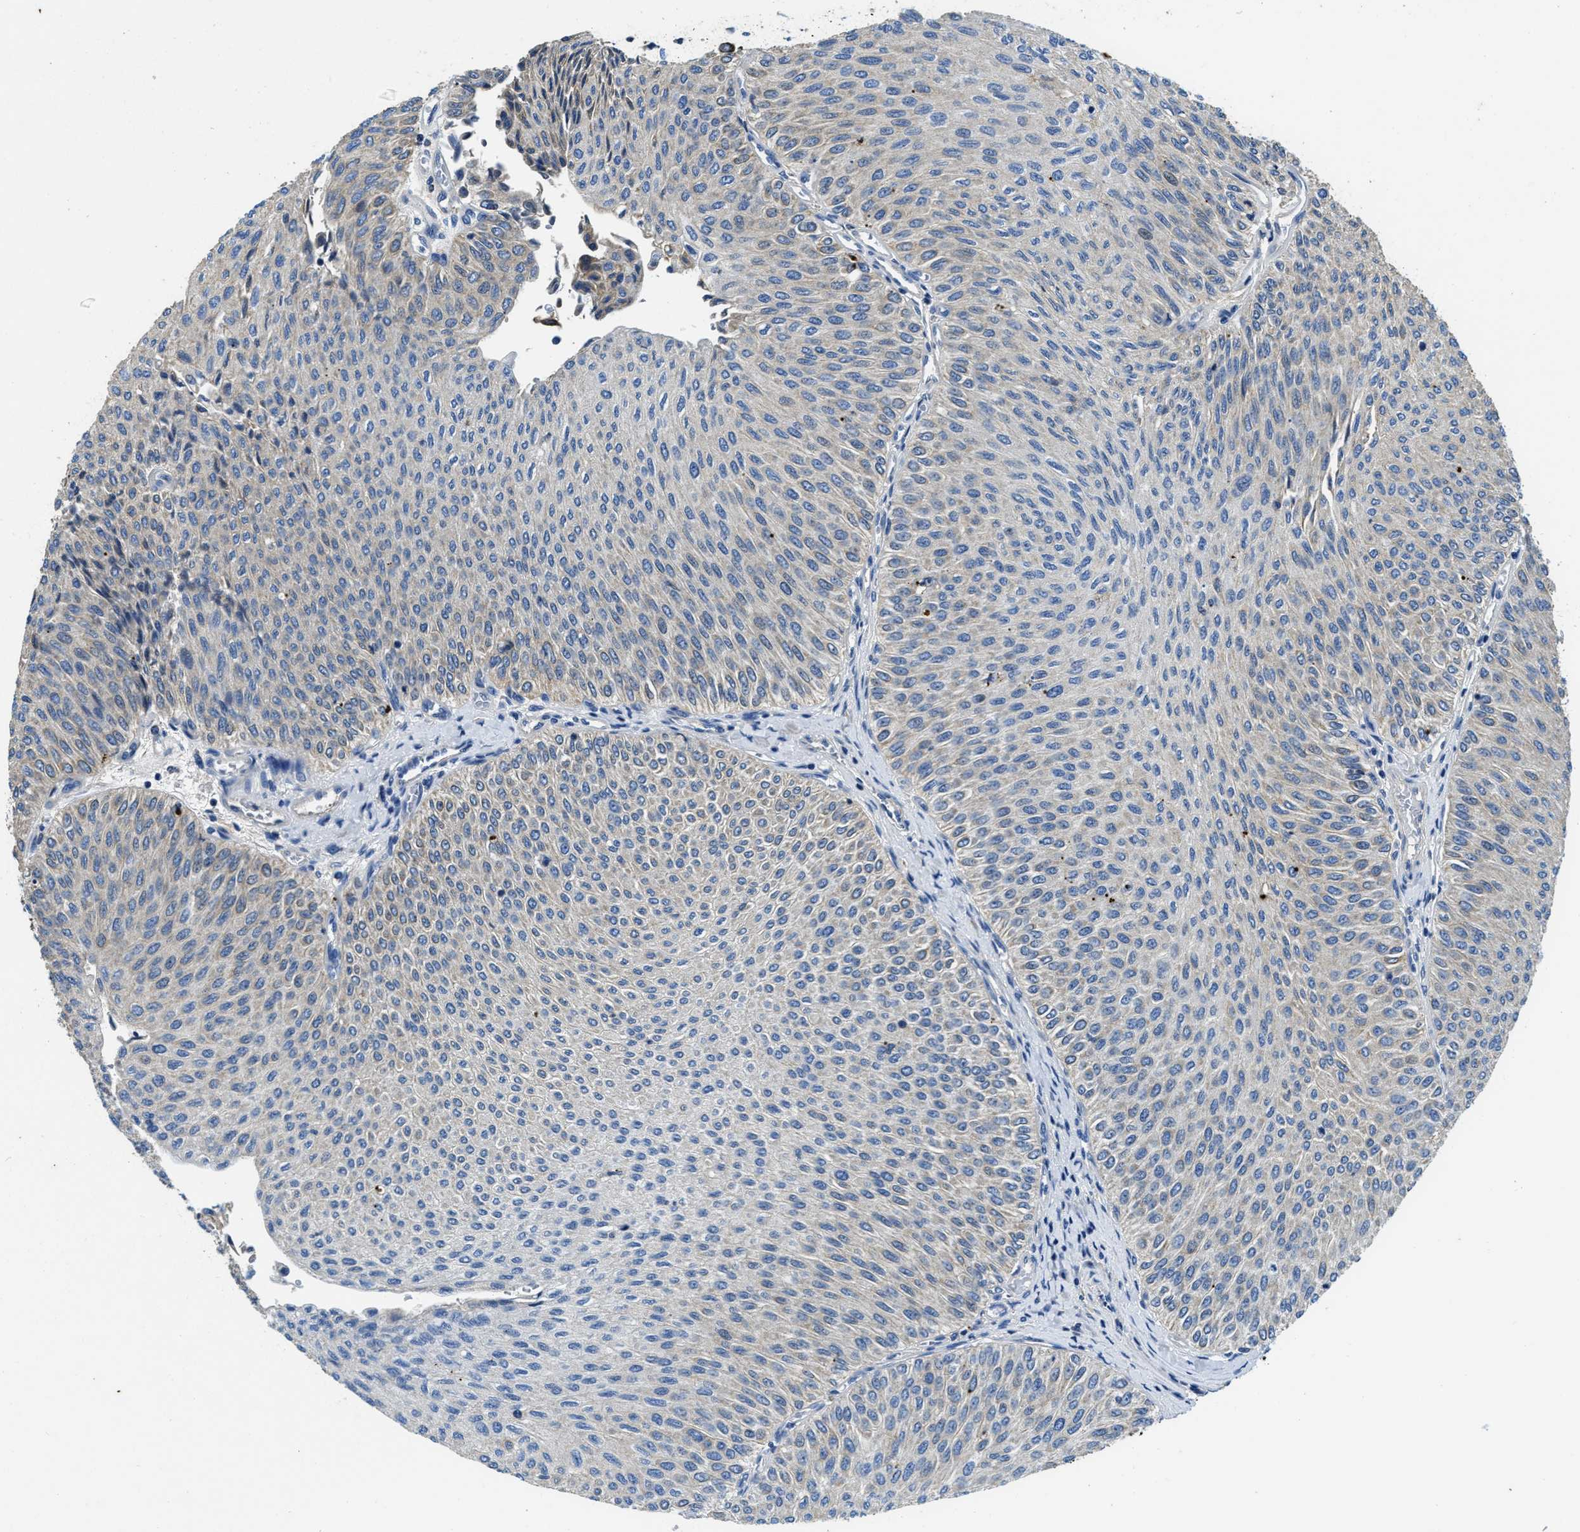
{"staining": {"intensity": "negative", "quantity": "none", "location": "none"}, "tissue": "urothelial cancer", "cell_type": "Tumor cells", "image_type": "cancer", "snomed": [{"axis": "morphology", "description": "Urothelial carcinoma, Low grade"}, {"axis": "topography", "description": "Urinary bladder"}], "caption": "Photomicrograph shows no significant protein positivity in tumor cells of urothelial cancer. (DAB immunohistochemistry (IHC) visualized using brightfield microscopy, high magnification).", "gene": "STAT2", "patient": {"sex": "male", "age": 78}}